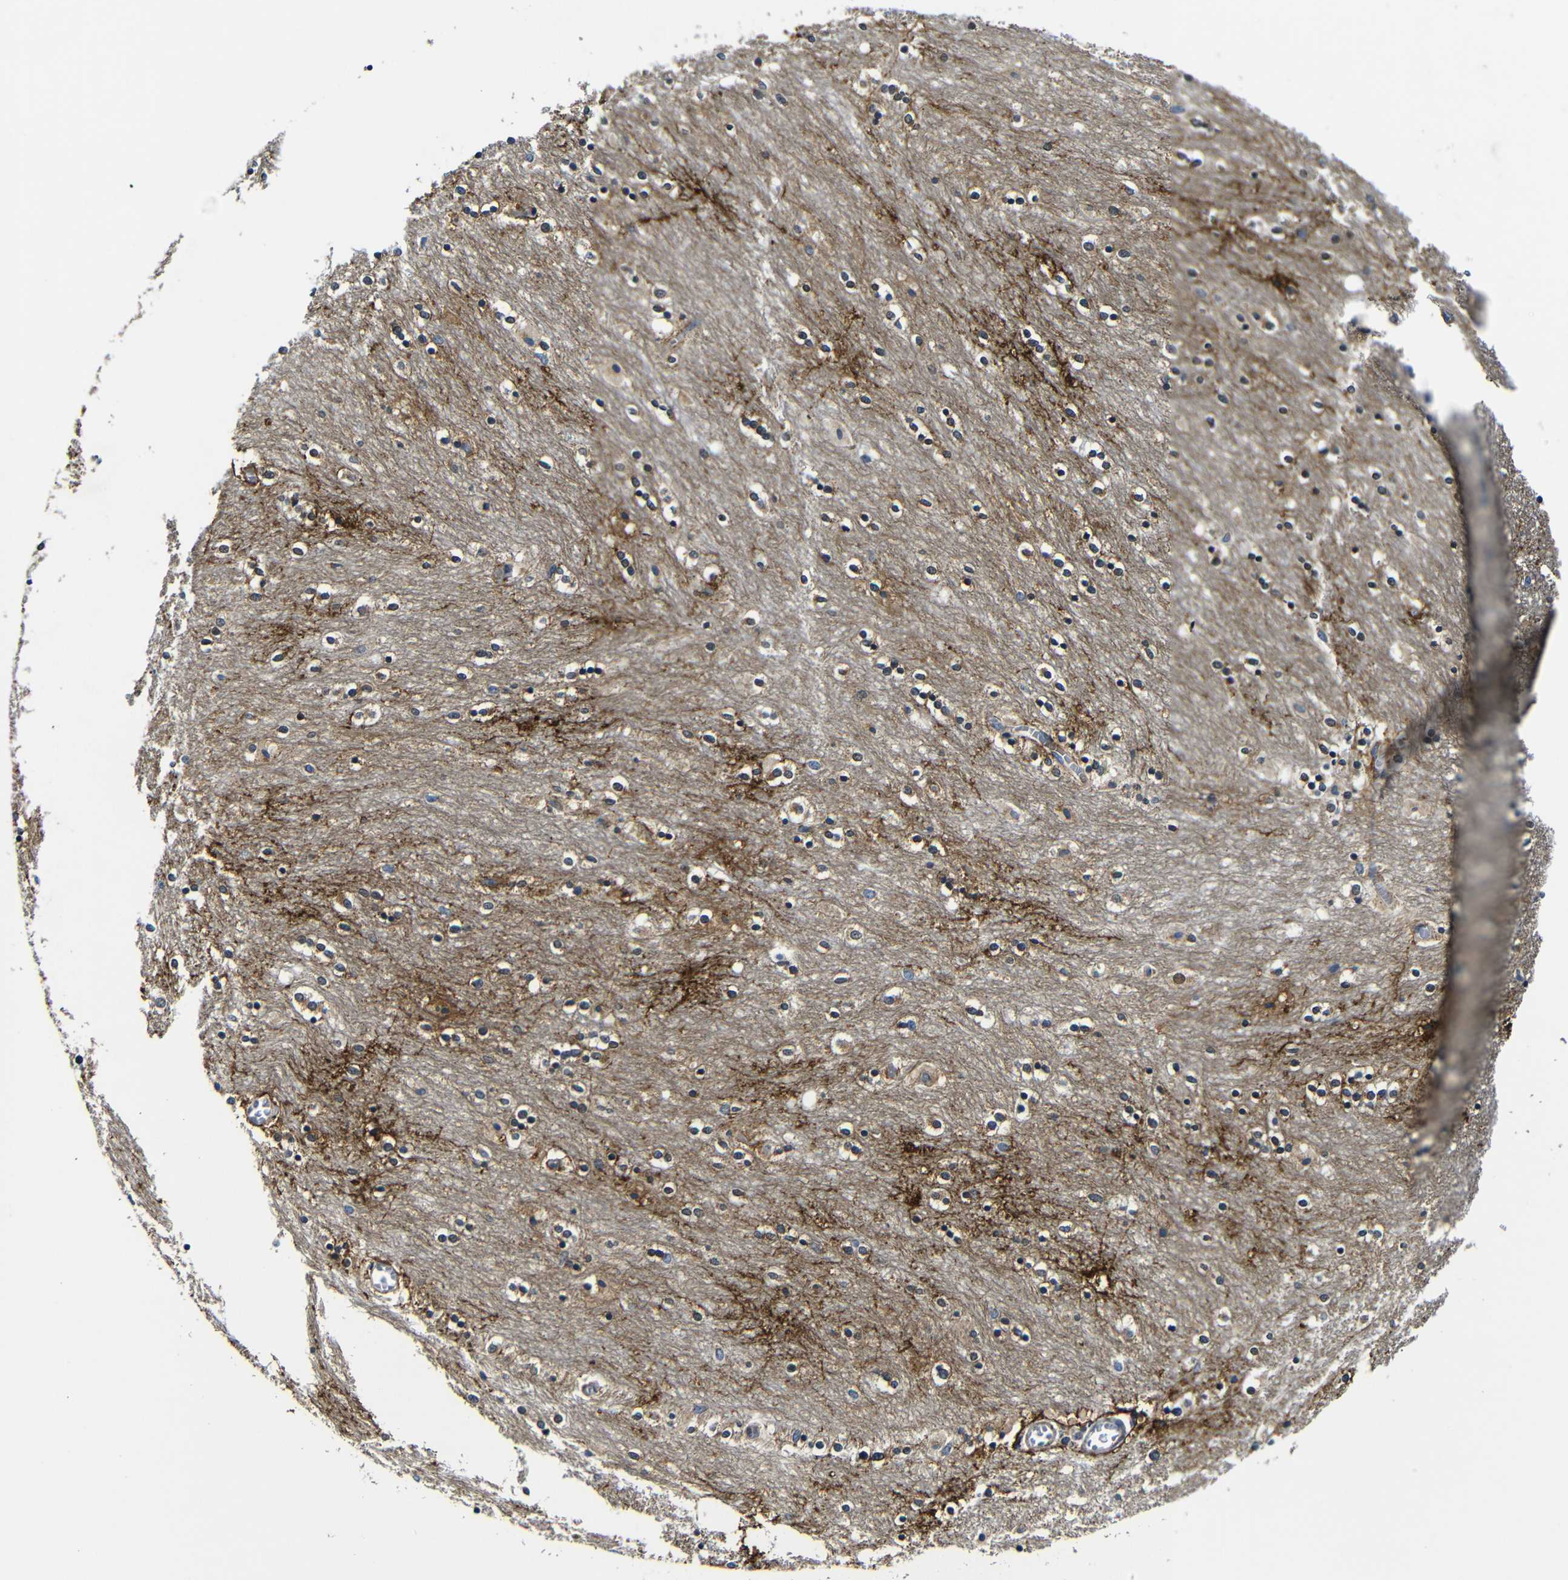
{"staining": {"intensity": "moderate", "quantity": "<25%", "location": "cytoplasmic/membranous"}, "tissue": "caudate", "cell_type": "Glial cells", "image_type": "normal", "snomed": [{"axis": "morphology", "description": "Normal tissue, NOS"}, {"axis": "topography", "description": "Lateral ventricle wall"}], "caption": "A low amount of moderate cytoplasmic/membranous staining is present in approximately <25% of glial cells in unremarkable caudate.", "gene": "FKBP14", "patient": {"sex": "female", "age": 54}}